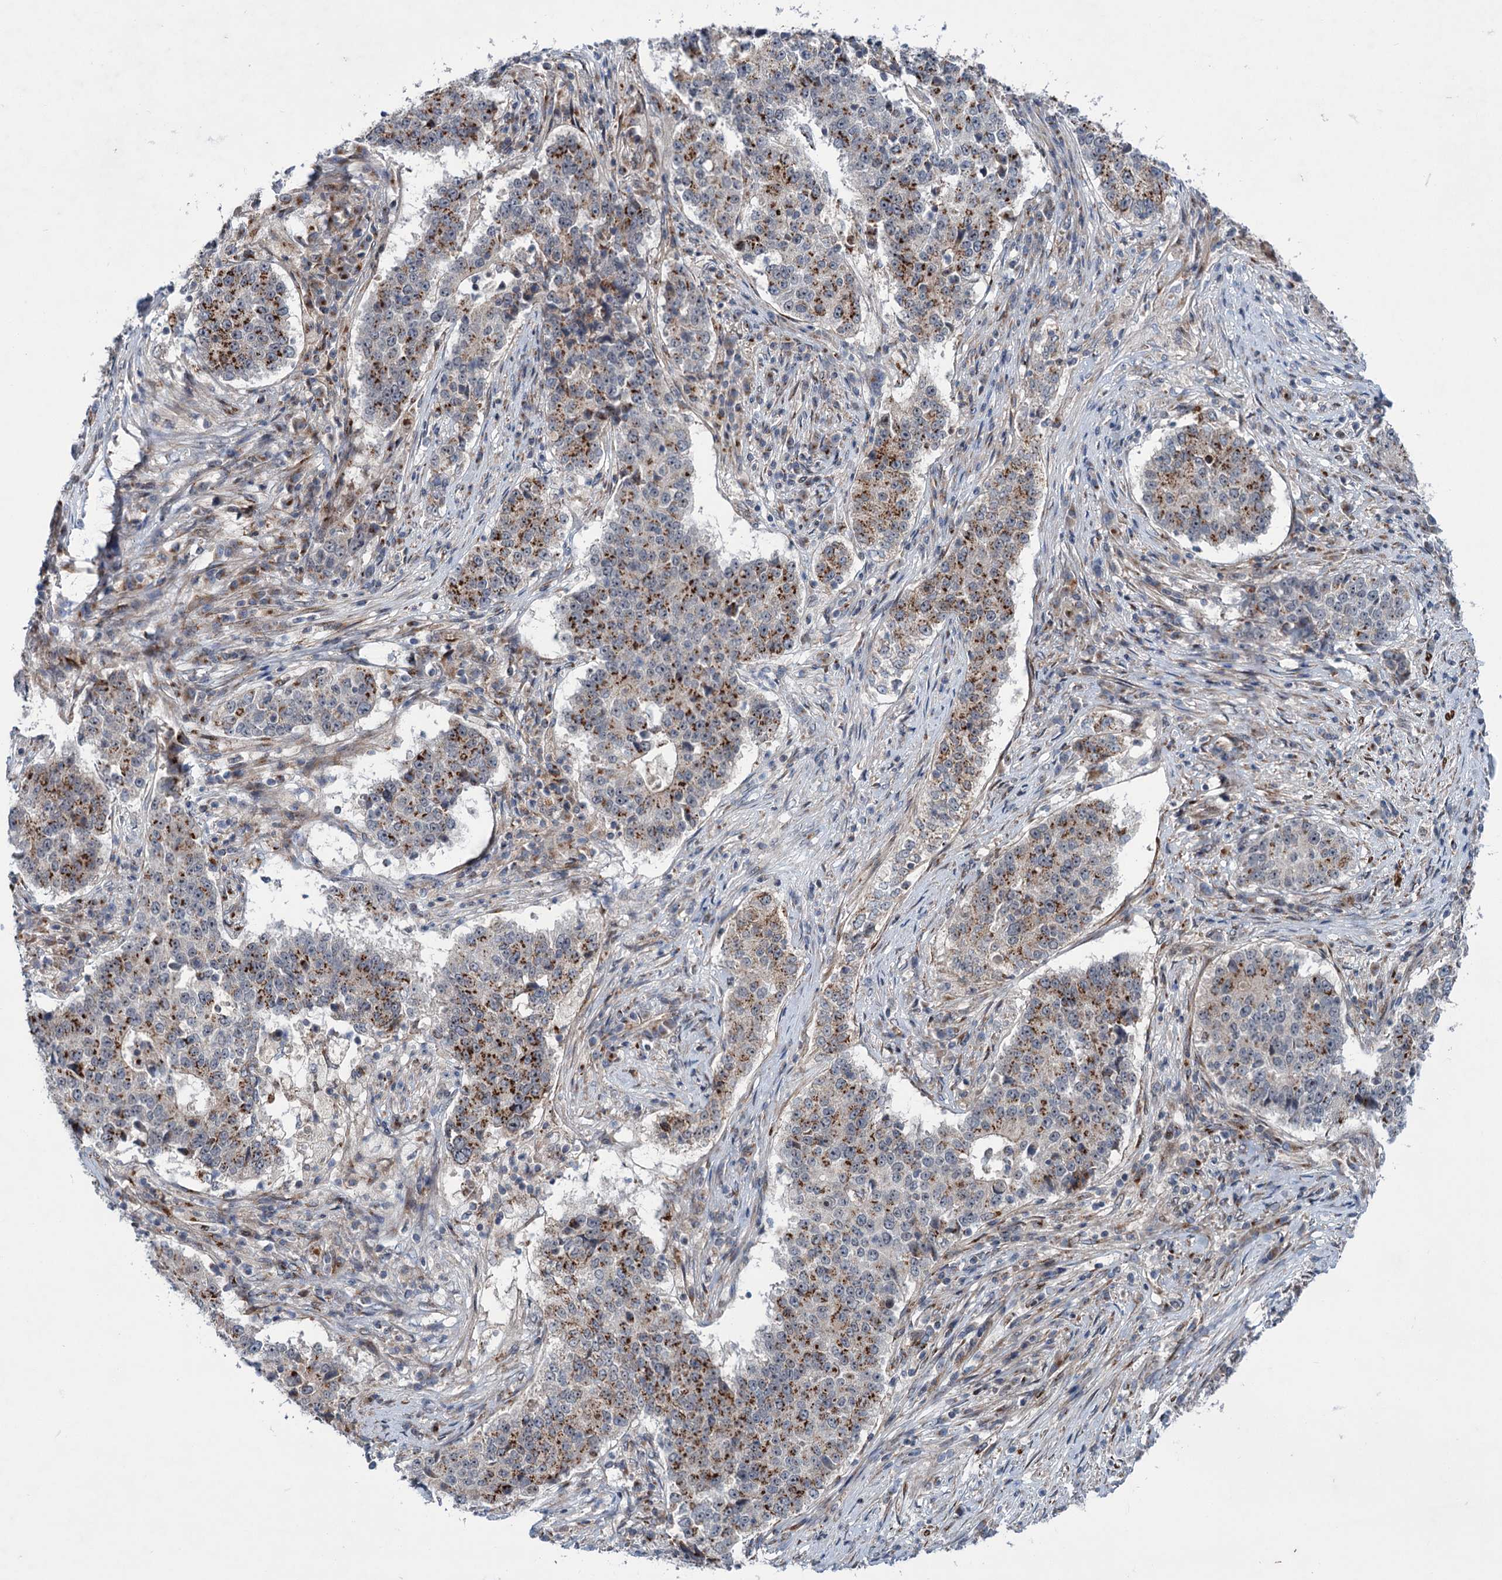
{"staining": {"intensity": "strong", "quantity": "25%-75%", "location": "cytoplasmic/membranous"}, "tissue": "stomach cancer", "cell_type": "Tumor cells", "image_type": "cancer", "snomed": [{"axis": "morphology", "description": "Adenocarcinoma, NOS"}, {"axis": "topography", "description": "Stomach"}], "caption": "Tumor cells show strong cytoplasmic/membranous expression in about 25%-75% of cells in stomach cancer.", "gene": "ELP4", "patient": {"sex": "male", "age": 59}}